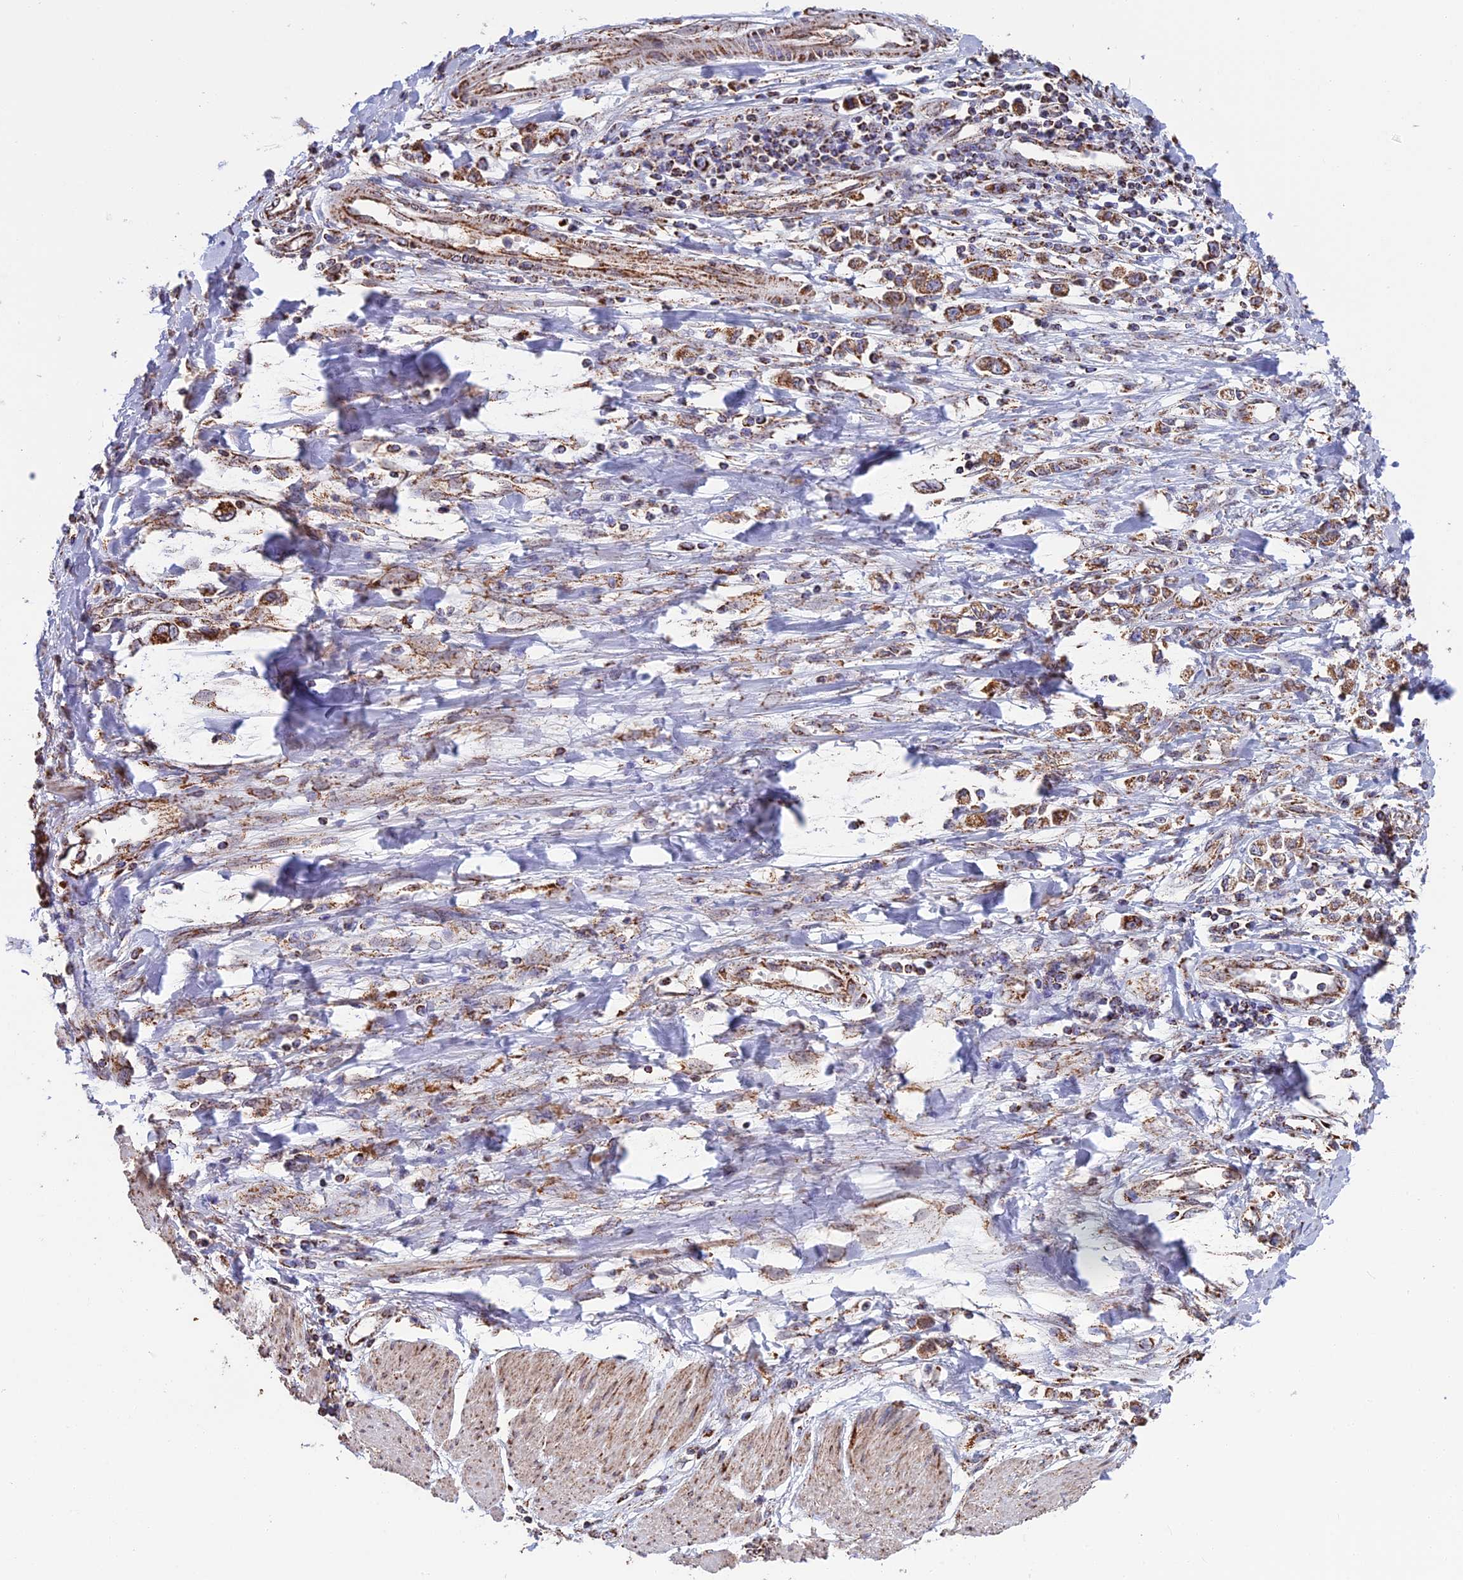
{"staining": {"intensity": "strong", "quantity": ">75%", "location": "cytoplasmic/membranous"}, "tissue": "stomach cancer", "cell_type": "Tumor cells", "image_type": "cancer", "snomed": [{"axis": "morphology", "description": "Adenocarcinoma, NOS"}, {"axis": "topography", "description": "Stomach"}], "caption": "IHC (DAB) staining of human stomach cancer (adenocarcinoma) reveals strong cytoplasmic/membranous protein positivity in about >75% of tumor cells.", "gene": "CS", "patient": {"sex": "female", "age": 76}}